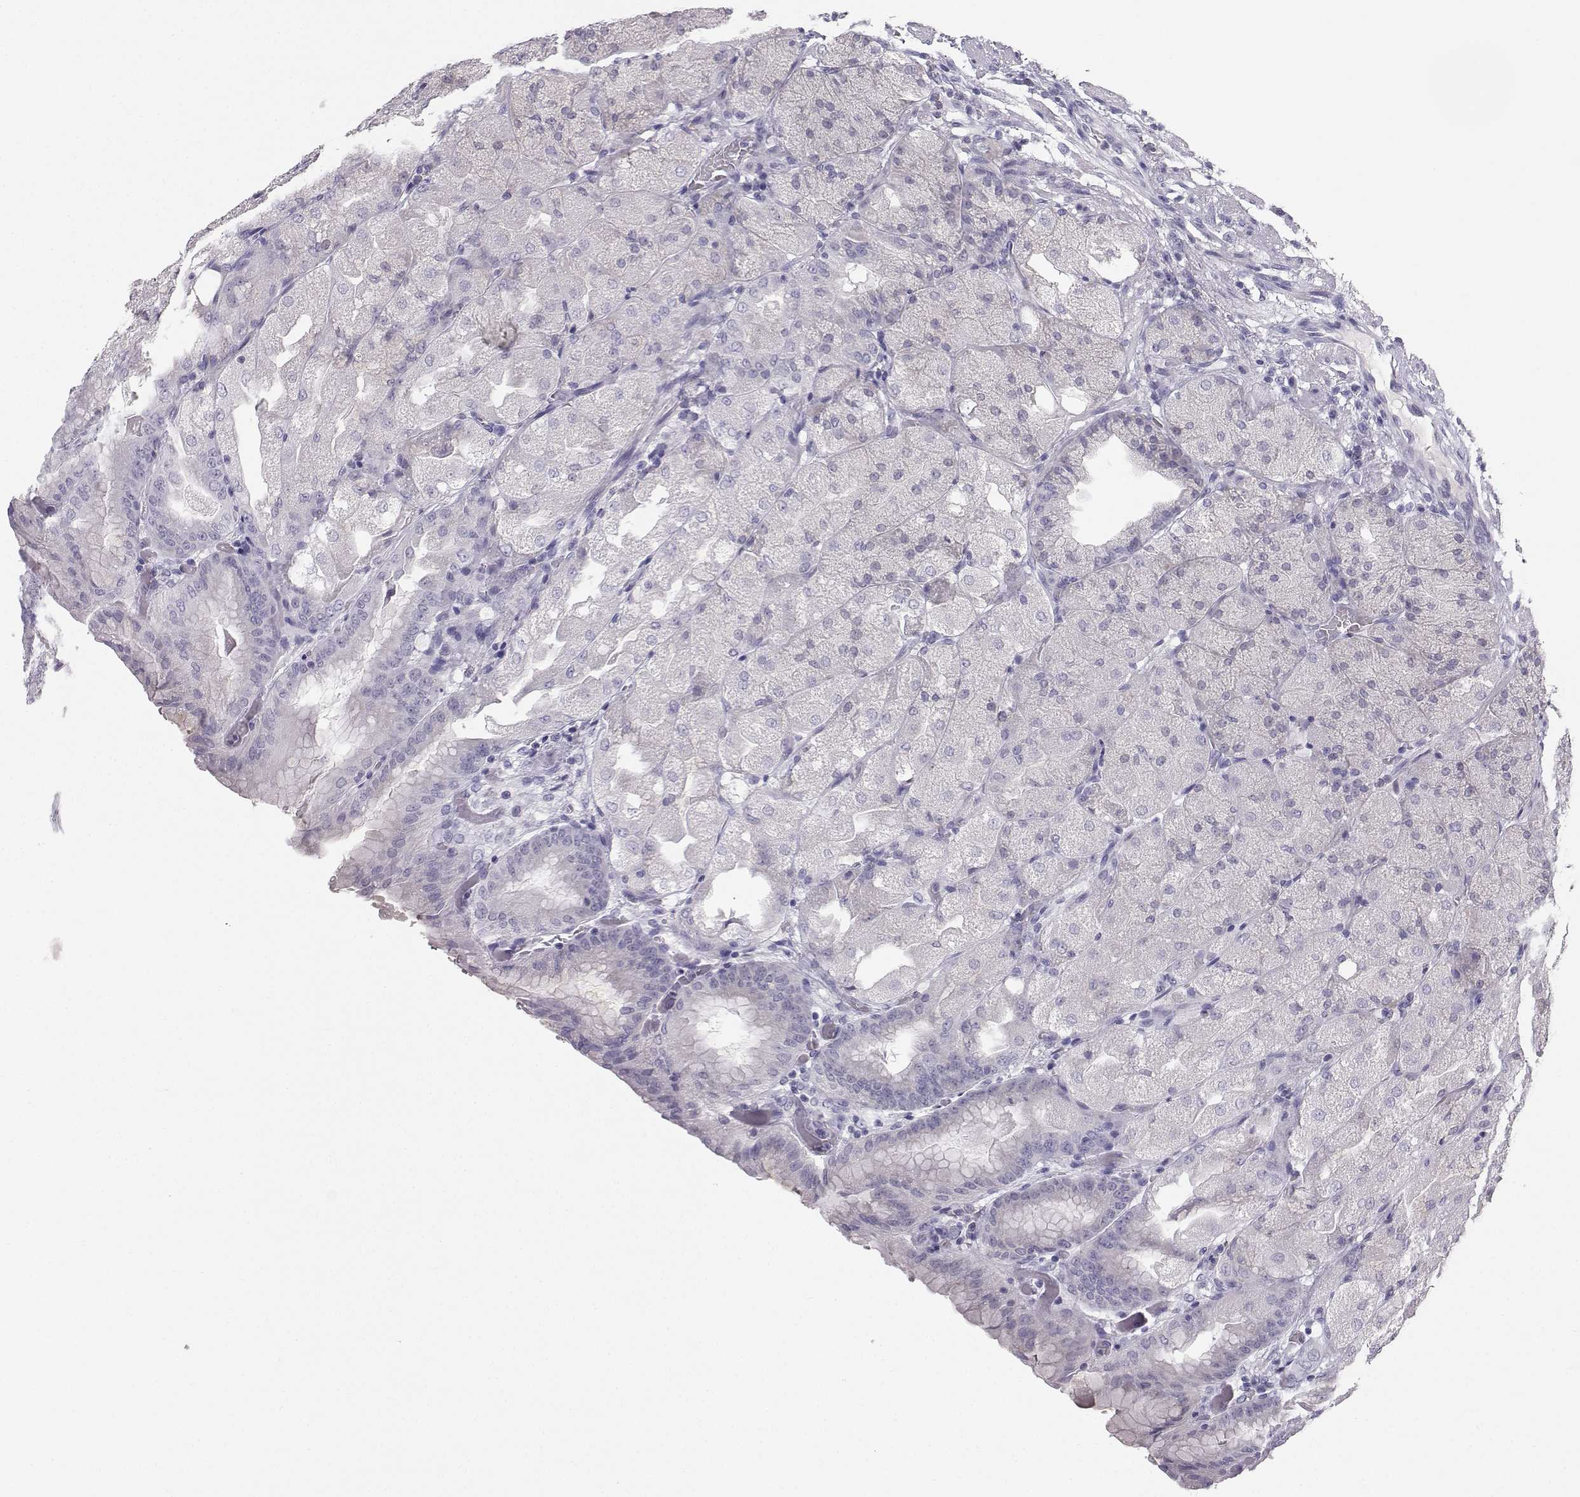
{"staining": {"intensity": "negative", "quantity": "none", "location": "none"}, "tissue": "stomach", "cell_type": "Glandular cells", "image_type": "normal", "snomed": [{"axis": "morphology", "description": "Normal tissue, NOS"}, {"axis": "topography", "description": "Stomach, upper"}, {"axis": "topography", "description": "Stomach"}, {"axis": "topography", "description": "Stomach, lower"}], "caption": "An image of stomach stained for a protein exhibits no brown staining in glandular cells.", "gene": "SYCE1", "patient": {"sex": "male", "age": 62}}